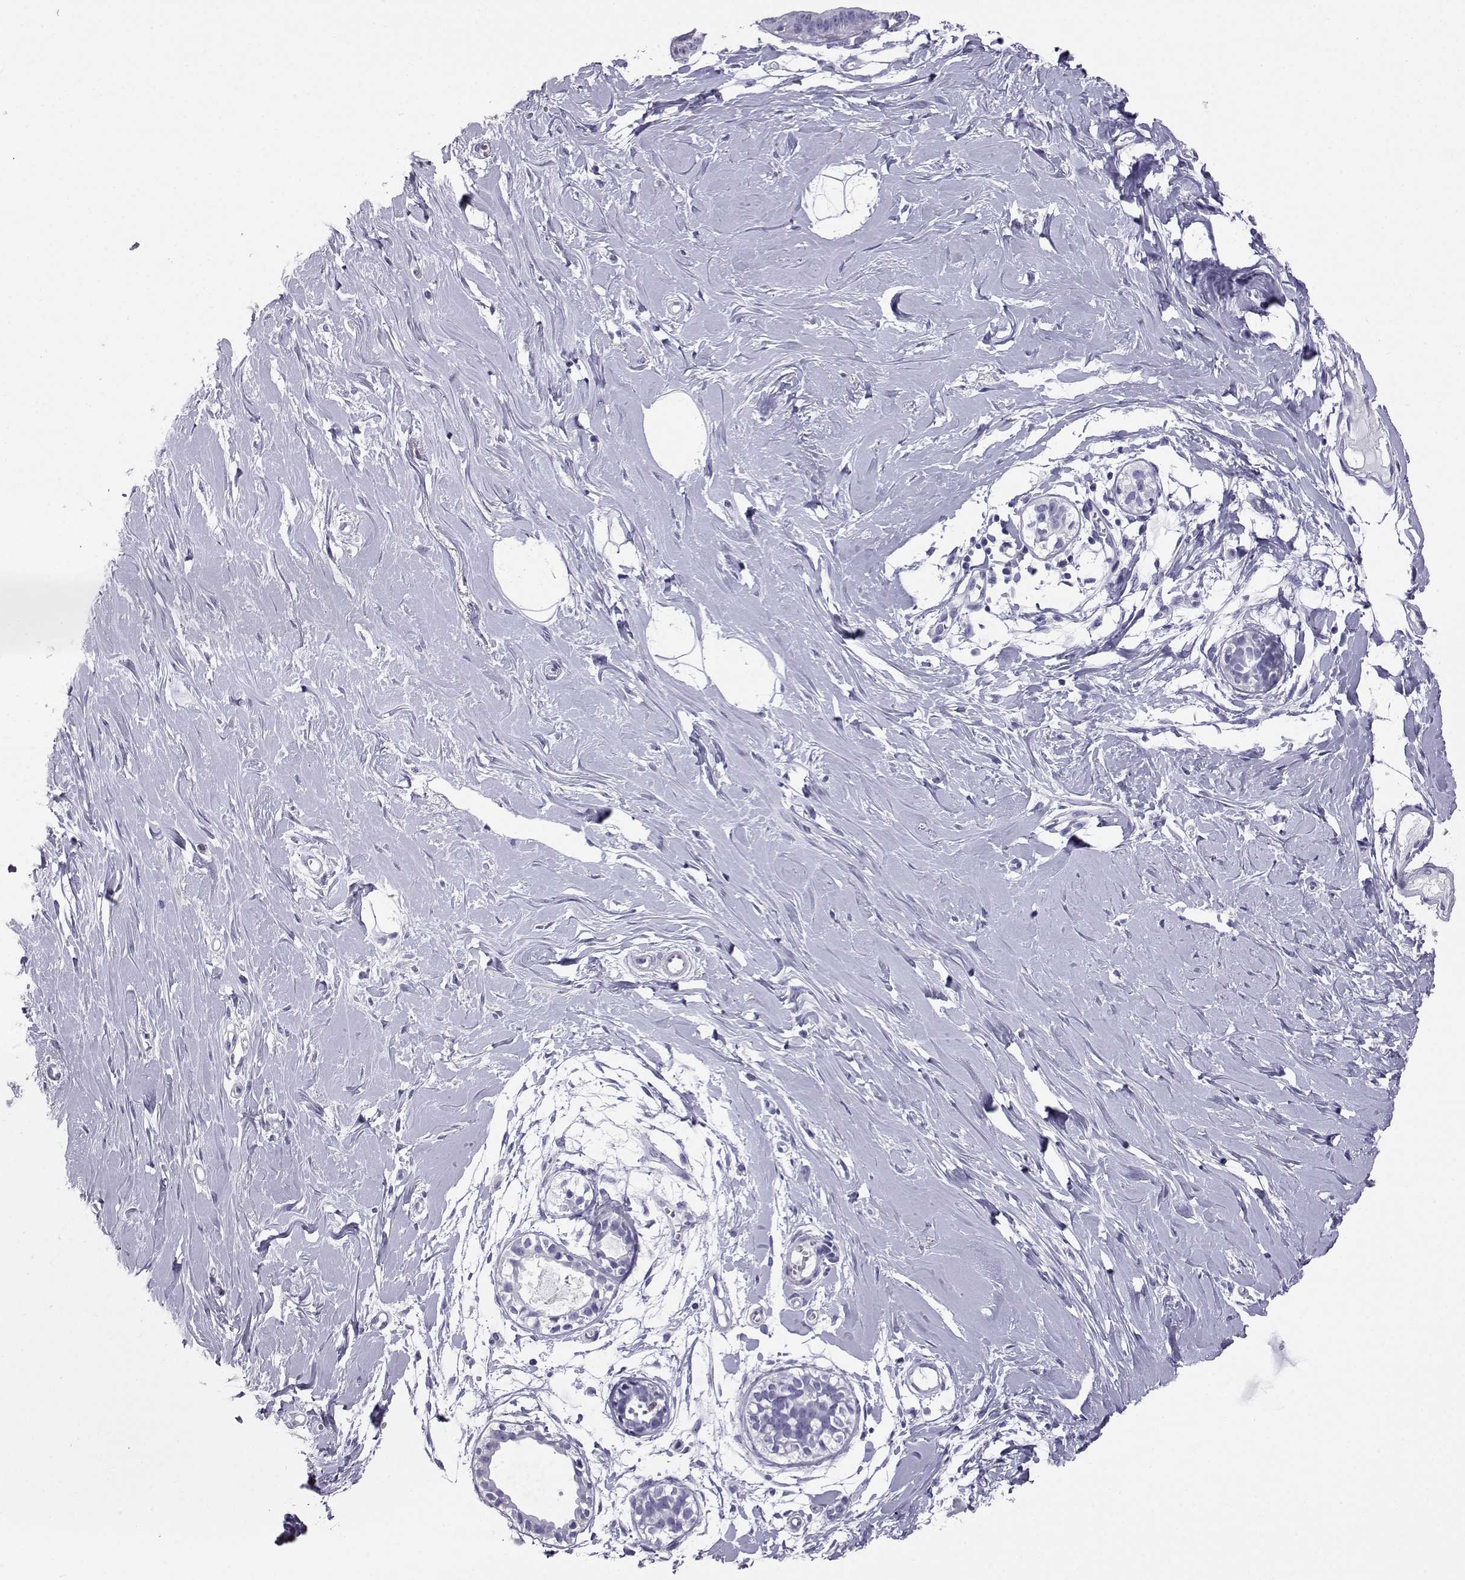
{"staining": {"intensity": "negative", "quantity": "none", "location": "none"}, "tissue": "breast", "cell_type": "Adipocytes", "image_type": "normal", "snomed": [{"axis": "morphology", "description": "Normal tissue, NOS"}, {"axis": "topography", "description": "Breast"}], "caption": "IHC histopathology image of normal human breast stained for a protein (brown), which demonstrates no staining in adipocytes.", "gene": "AKR1B1", "patient": {"sex": "female", "age": 49}}